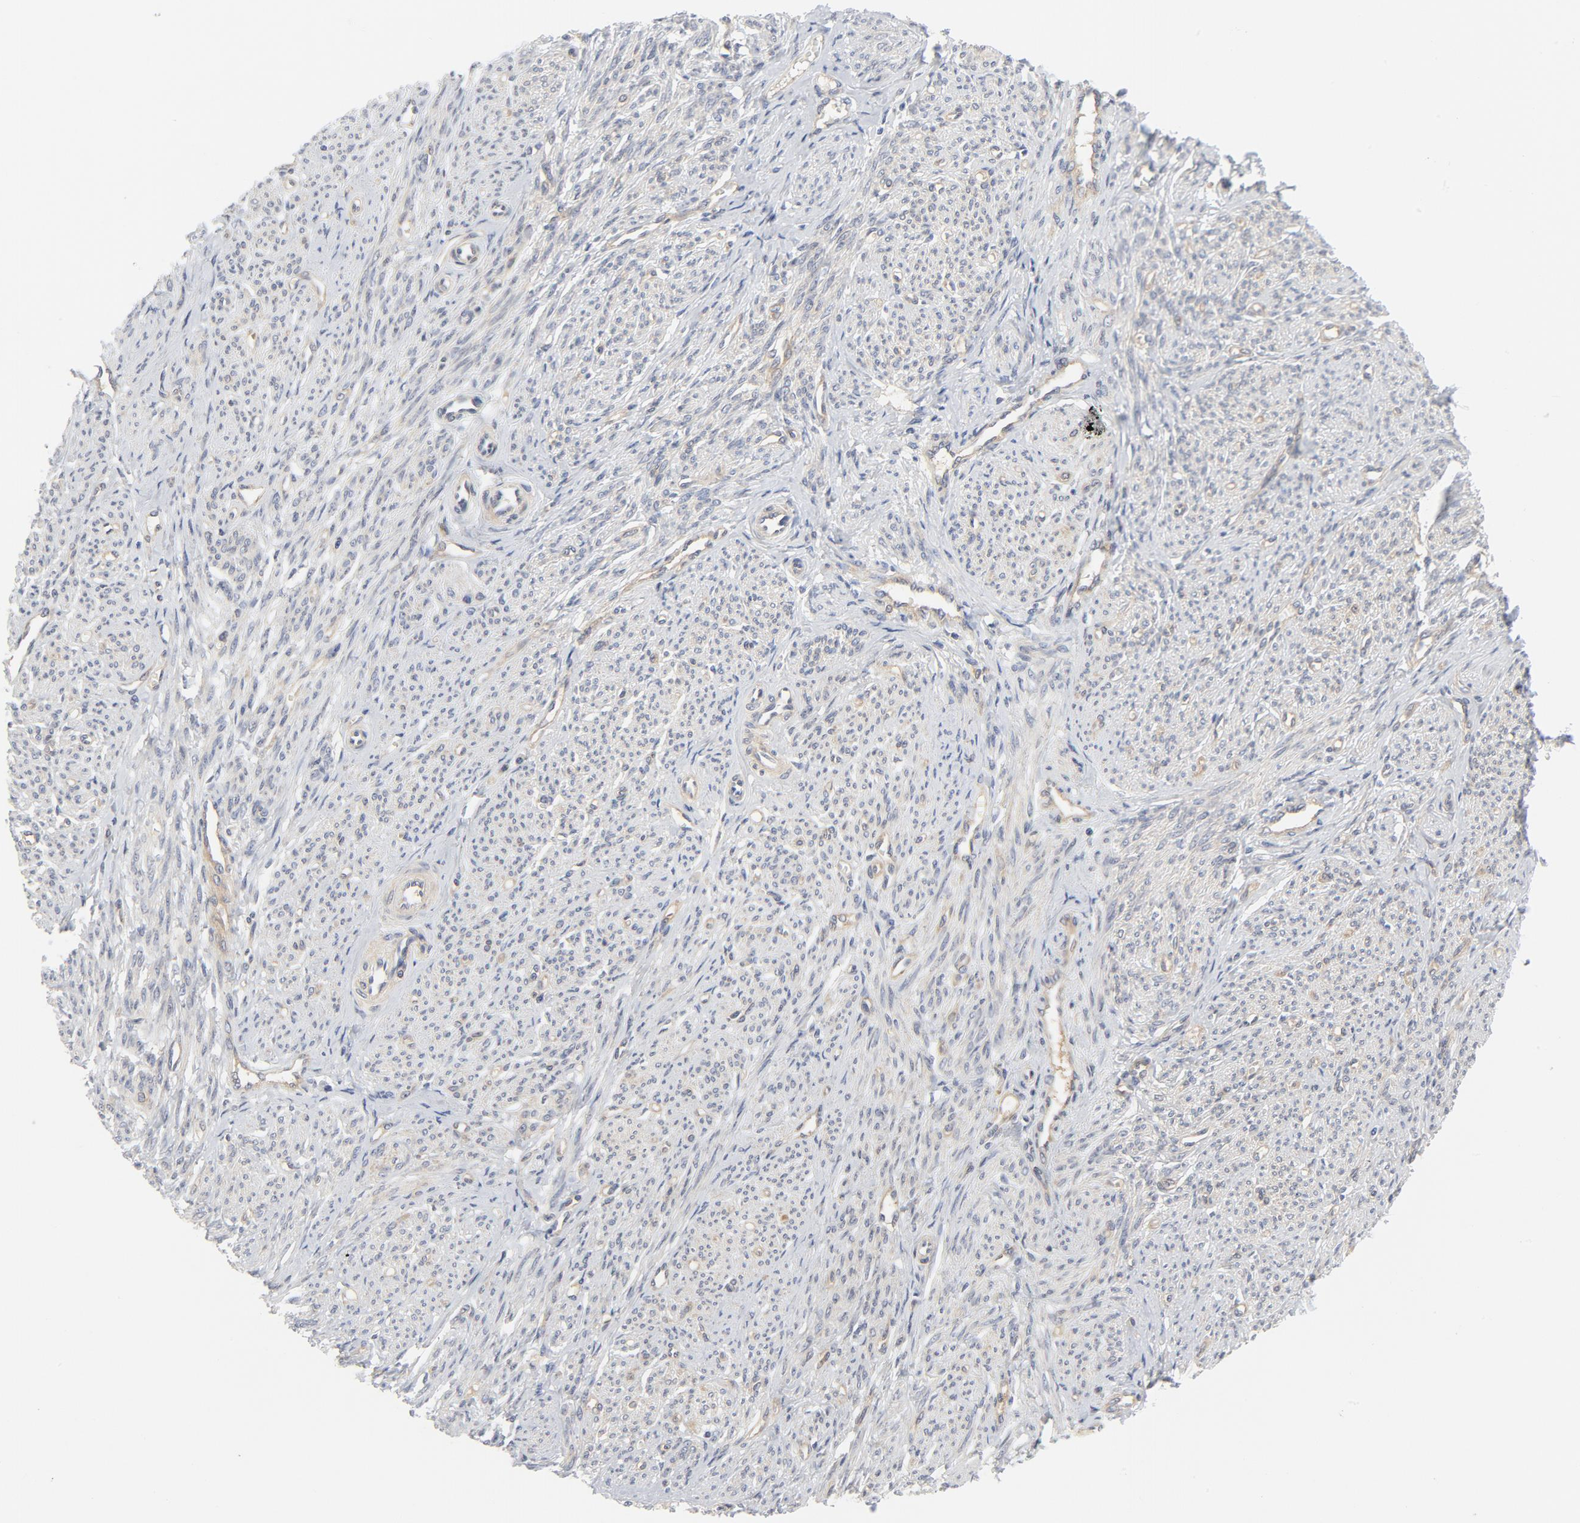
{"staining": {"intensity": "negative", "quantity": "none", "location": "none"}, "tissue": "smooth muscle", "cell_type": "Smooth muscle cells", "image_type": "normal", "snomed": [{"axis": "morphology", "description": "Normal tissue, NOS"}, {"axis": "topography", "description": "Smooth muscle"}], "caption": "Immunohistochemistry photomicrograph of unremarkable smooth muscle stained for a protein (brown), which reveals no staining in smooth muscle cells.", "gene": "BAD", "patient": {"sex": "female", "age": 65}}